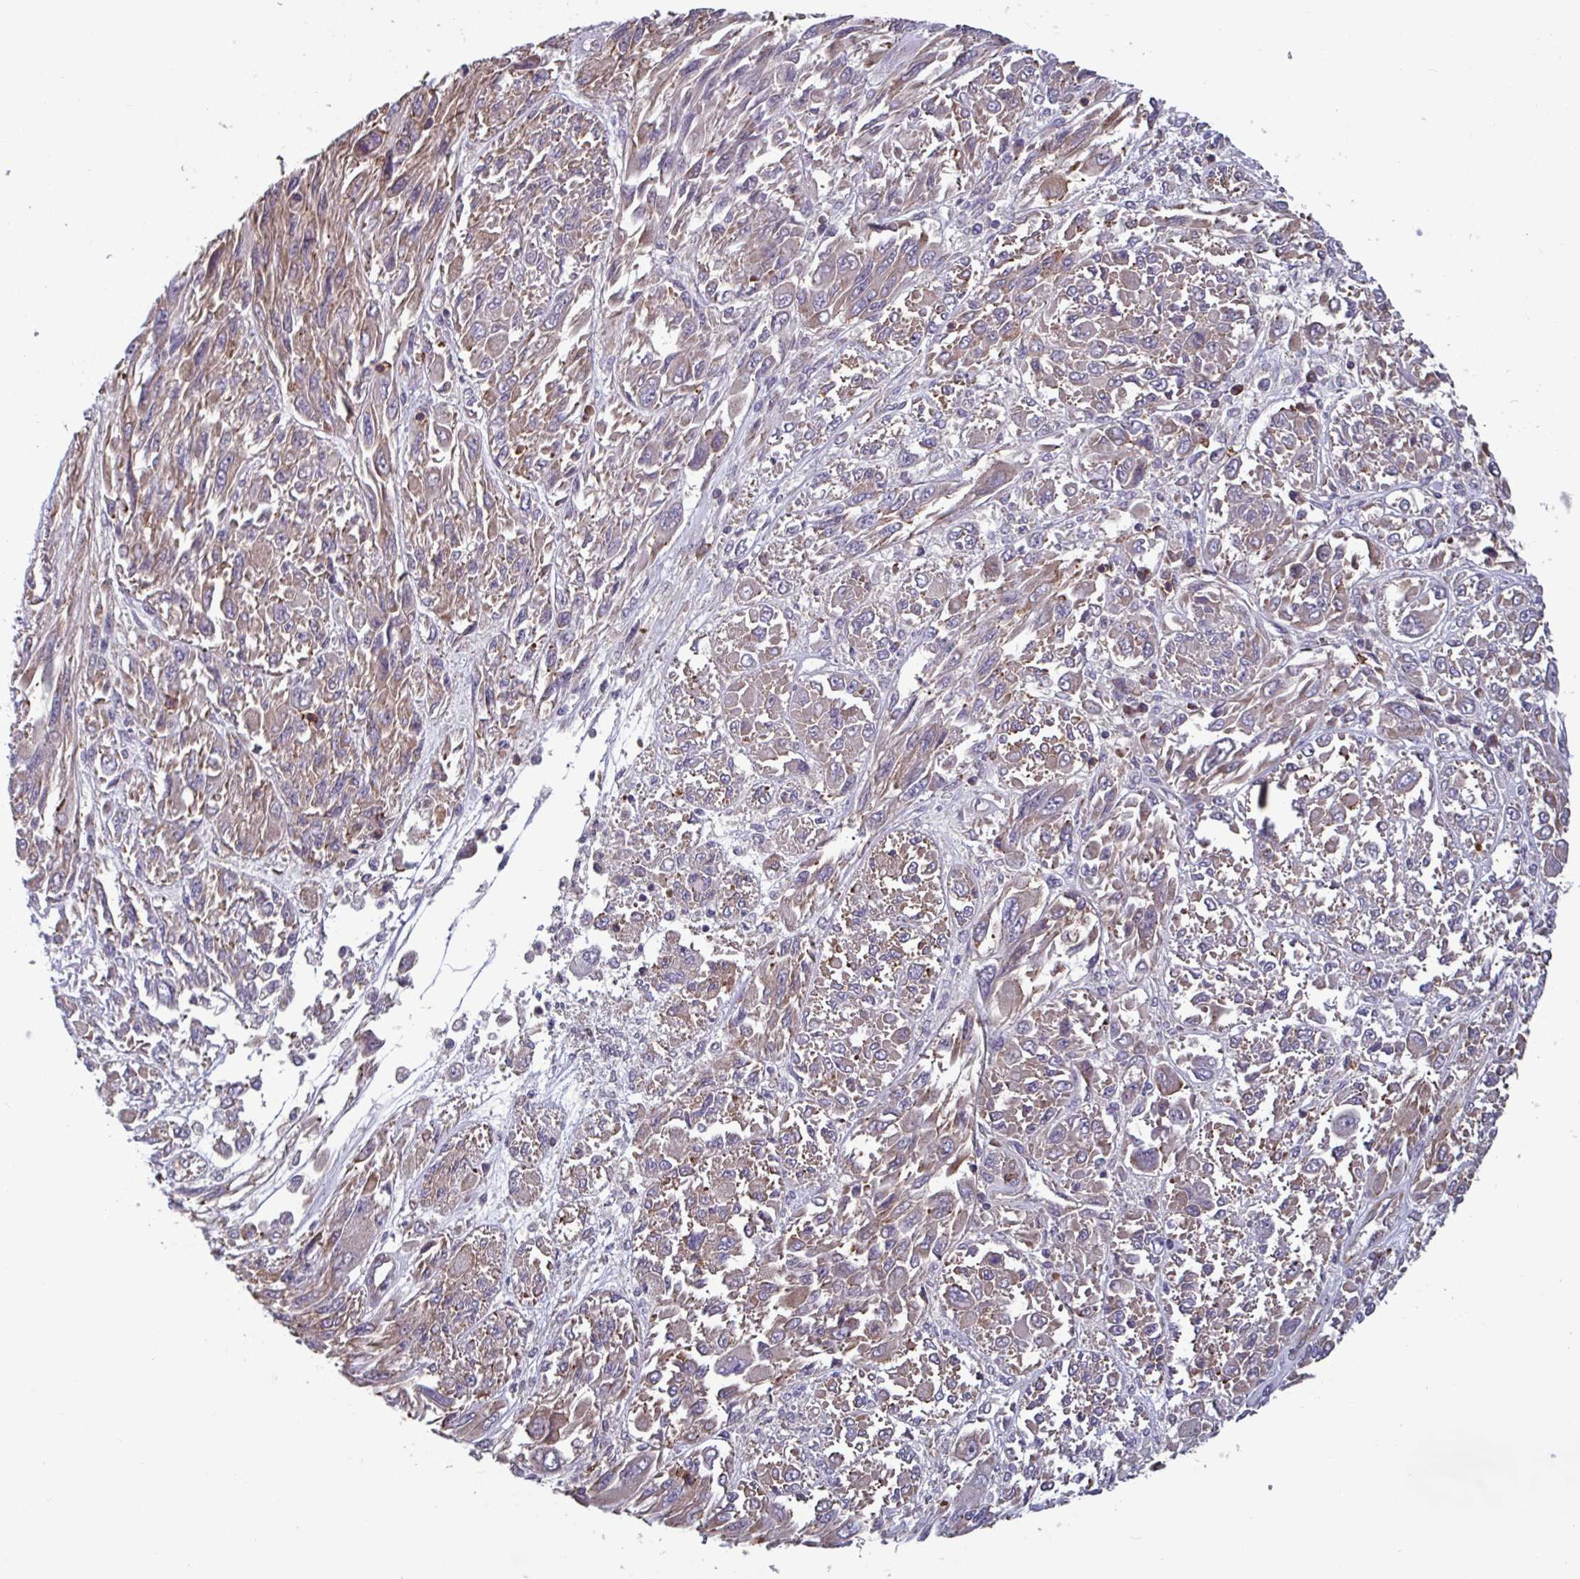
{"staining": {"intensity": "weak", "quantity": "25%-75%", "location": "cytoplasmic/membranous"}, "tissue": "melanoma", "cell_type": "Tumor cells", "image_type": "cancer", "snomed": [{"axis": "morphology", "description": "Malignant melanoma, NOS"}, {"axis": "topography", "description": "Skin"}], "caption": "Immunohistochemistry (IHC) histopathology image of human malignant melanoma stained for a protein (brown), which reveals low levels of weak cytoplasmic/membranous staining in approximately 25%-75% of tumor cells.", "gene": "CD1E", "patient": {"sex": "female", "age": 91}}